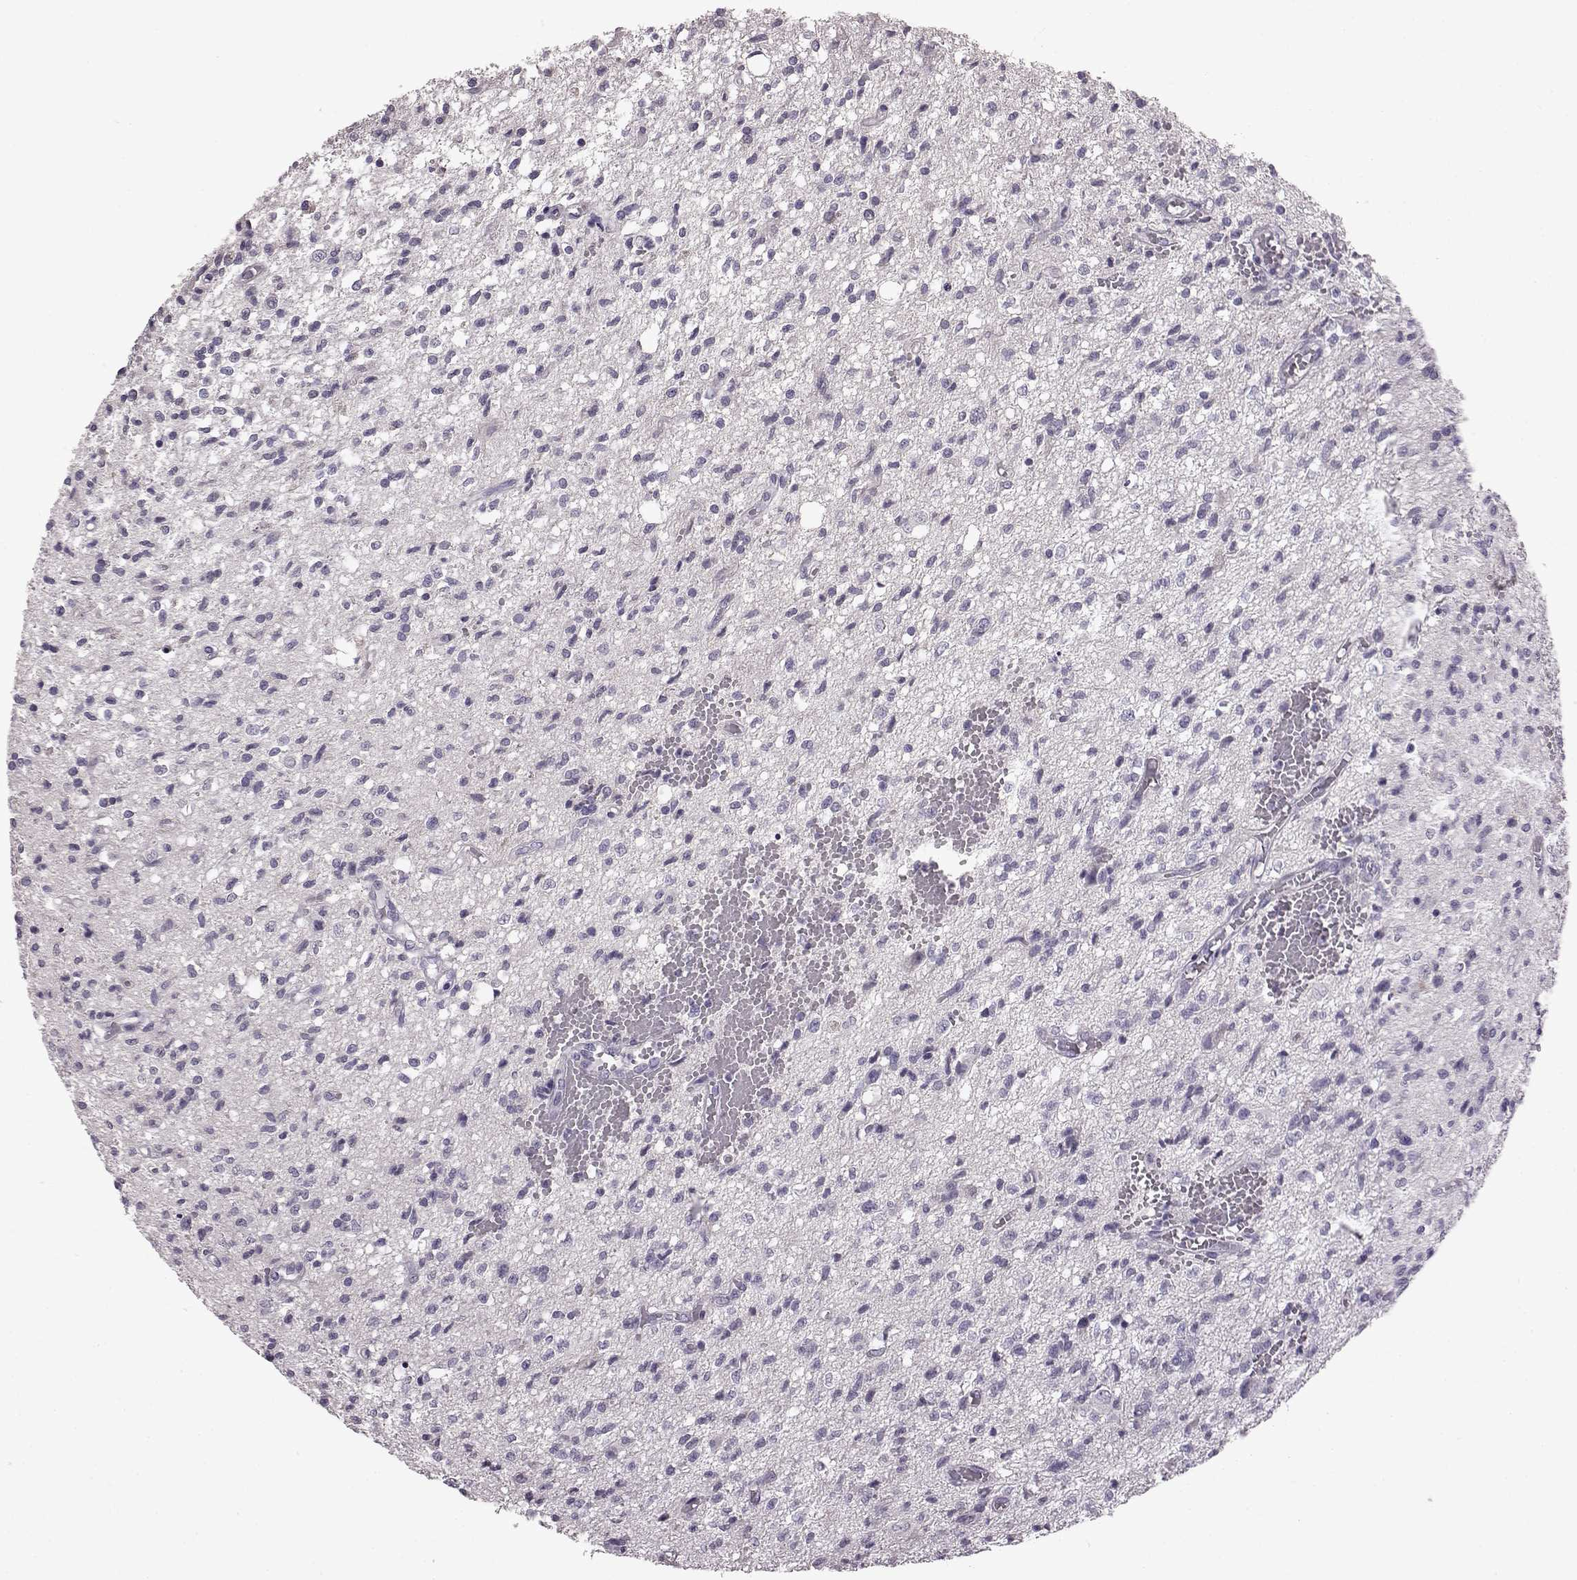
{"staining": {"intensity": "negative", "quantity": "none", "location": "none"}, "tissue": "glioma", "cell_type": "Tumor cells", "image_type": "cancer", "snomed": [{"axis": "morphology", "description": "Glioma, malignant, Low grade"}, {"axis": "topography", "description": "Brain"}], "caption": "This is an immunohistochemistry image of human low-grade glioma (malignant). There is no staining in tumor cells.", "gene": "ADGRG2", "patient": {"sex": "male", "age": 64}}